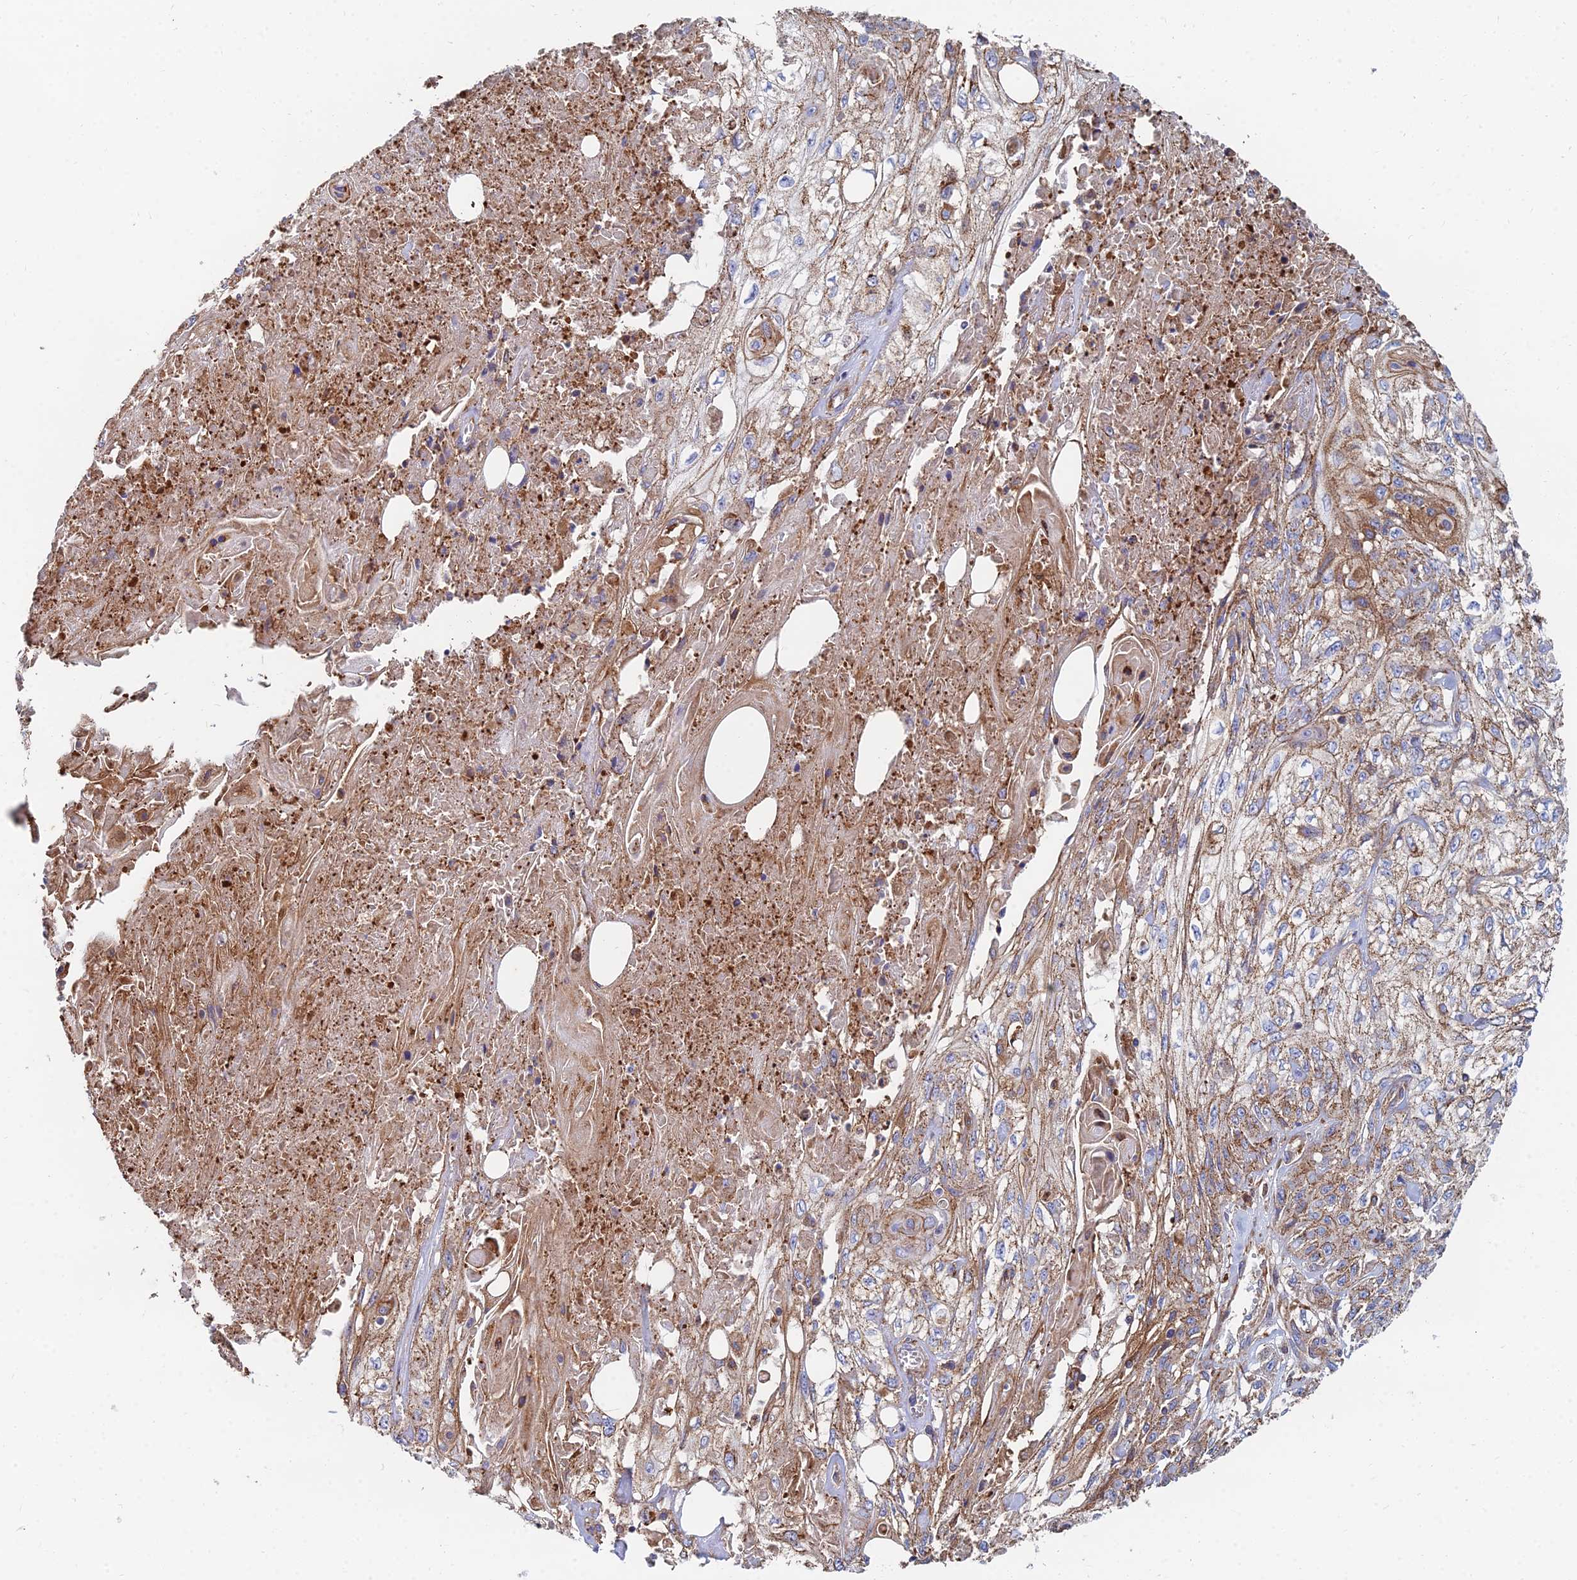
{"staining": {"intensity": "moderate", "quantity": ">75%", "location": "cytoplasmic/membranous"}, "tissue": "skin cancer", "cell_type": "Tumor cells", "image_type": "cancer", "snomed": [{"axis": "morphology", "description": "Squamous cell carcinoma, NOS"}, {"axis": "morphology", "description": "Squamous cell carcinoma, metastatic, NOS"}, {"axis": "topography", "description": "Skin"}, {"axis": "topography", "description": "Lymph node"}], "caption": "Immunohistochemical staining of human skin cancer (metastatic squamous cell carcinoma) exhibits medium levels of moderate cytoplasmic/membranous positivity in approximately >75% of tumor cells.", "gene": "GPR42", "patient": {"sex": "male", "age": 75}}